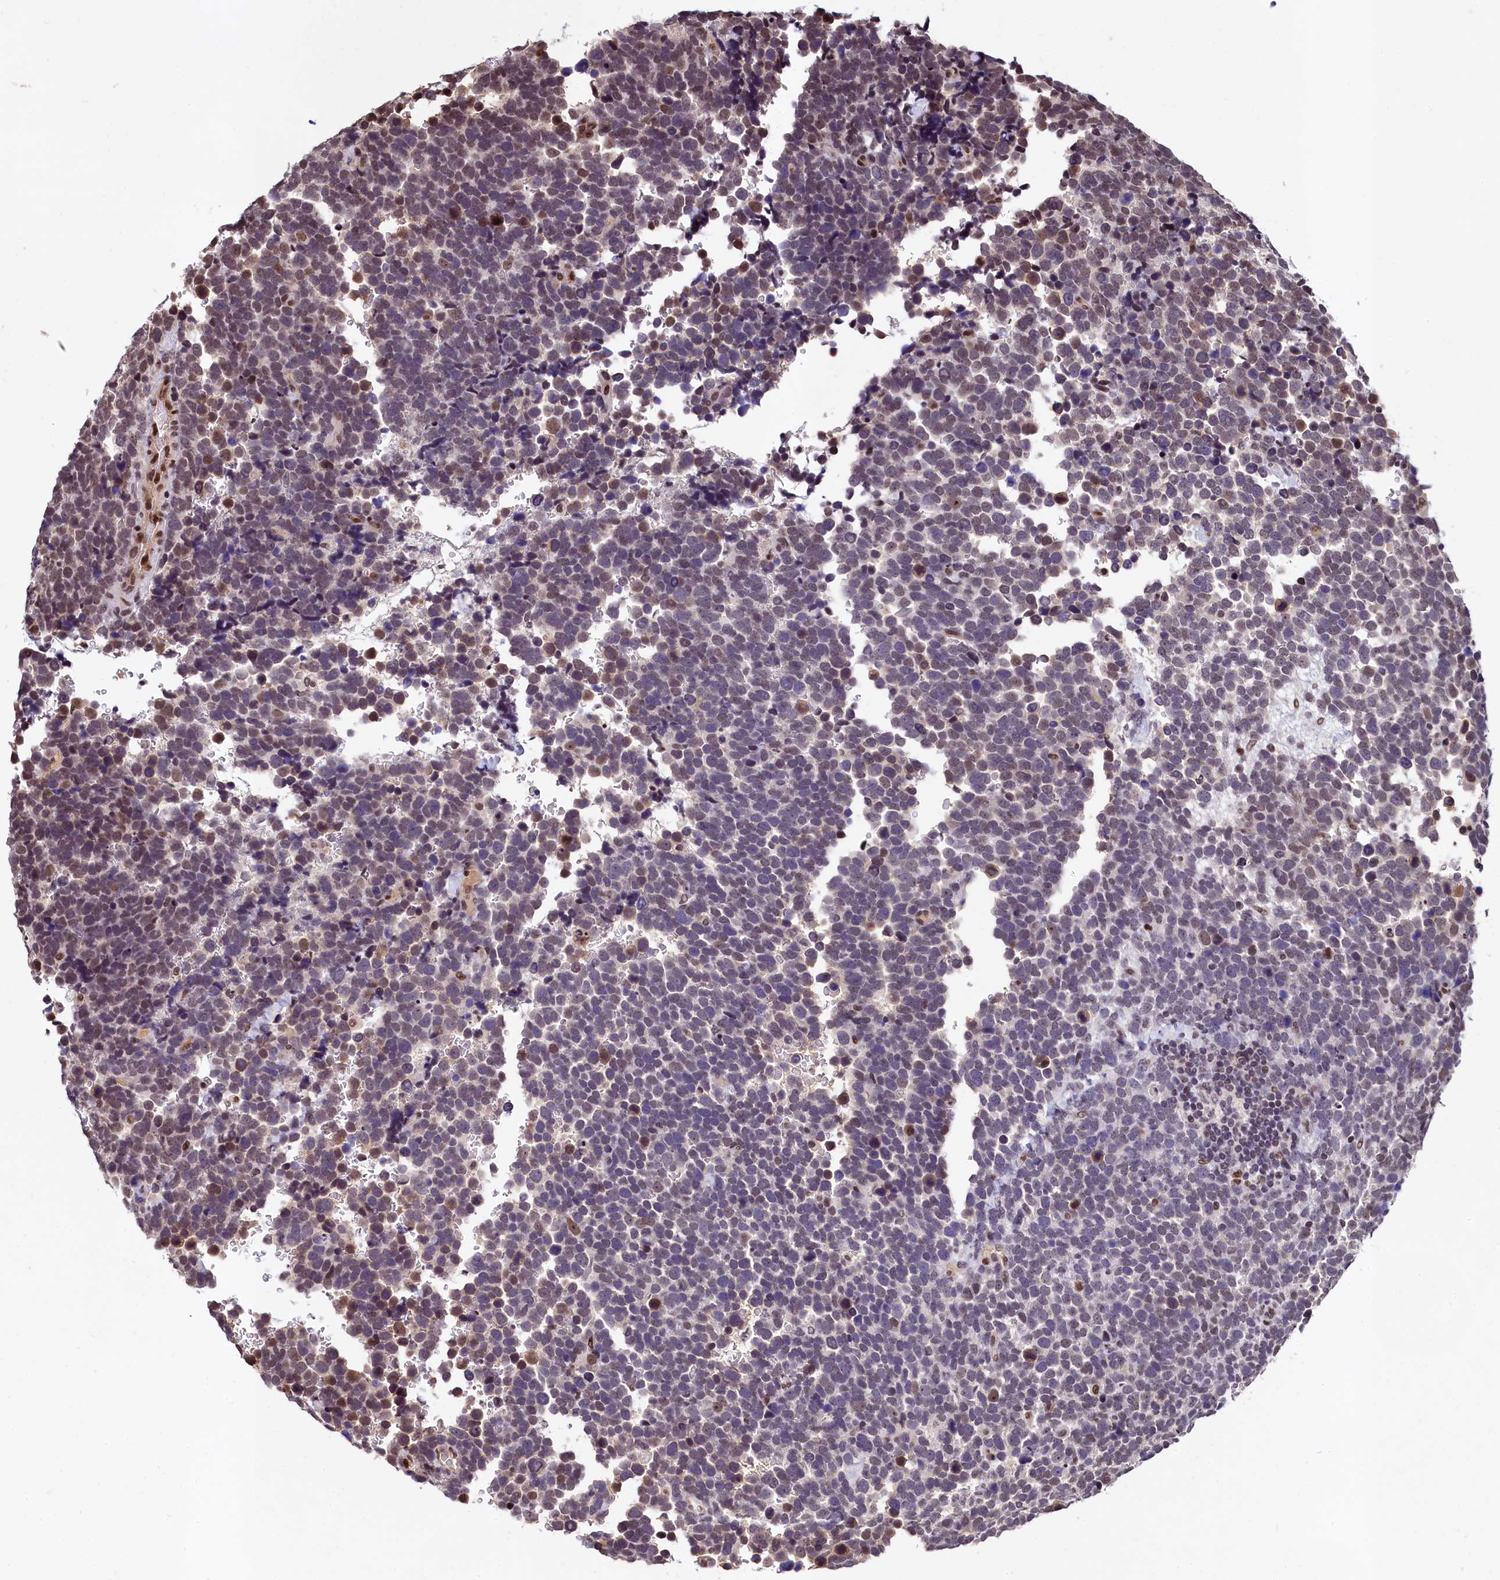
{"staining": {"intensity": "weak", "quantity": "<25%", "location": "nuclear"}, "tissue": "urothelial cancer", "cell_type": "Tumor cells", "image_type": "cancer", "snomed": [{"axis": "morphology", "description": "Urothelial carcinoma, High grade"}, {"axis": "topography", "description": "Urinary bladder"}], "caption": "The micrograph demonstrates no significant positivity in tumor cells of urothelial cancer. The staining was performed using DAB to visualize the protein expression in brown, while the nuclei were stained in blue with hematoxylin (Magnification: 20x).", "gene": "FAM217B", "patient": {"sex": "female", "age": 82}}